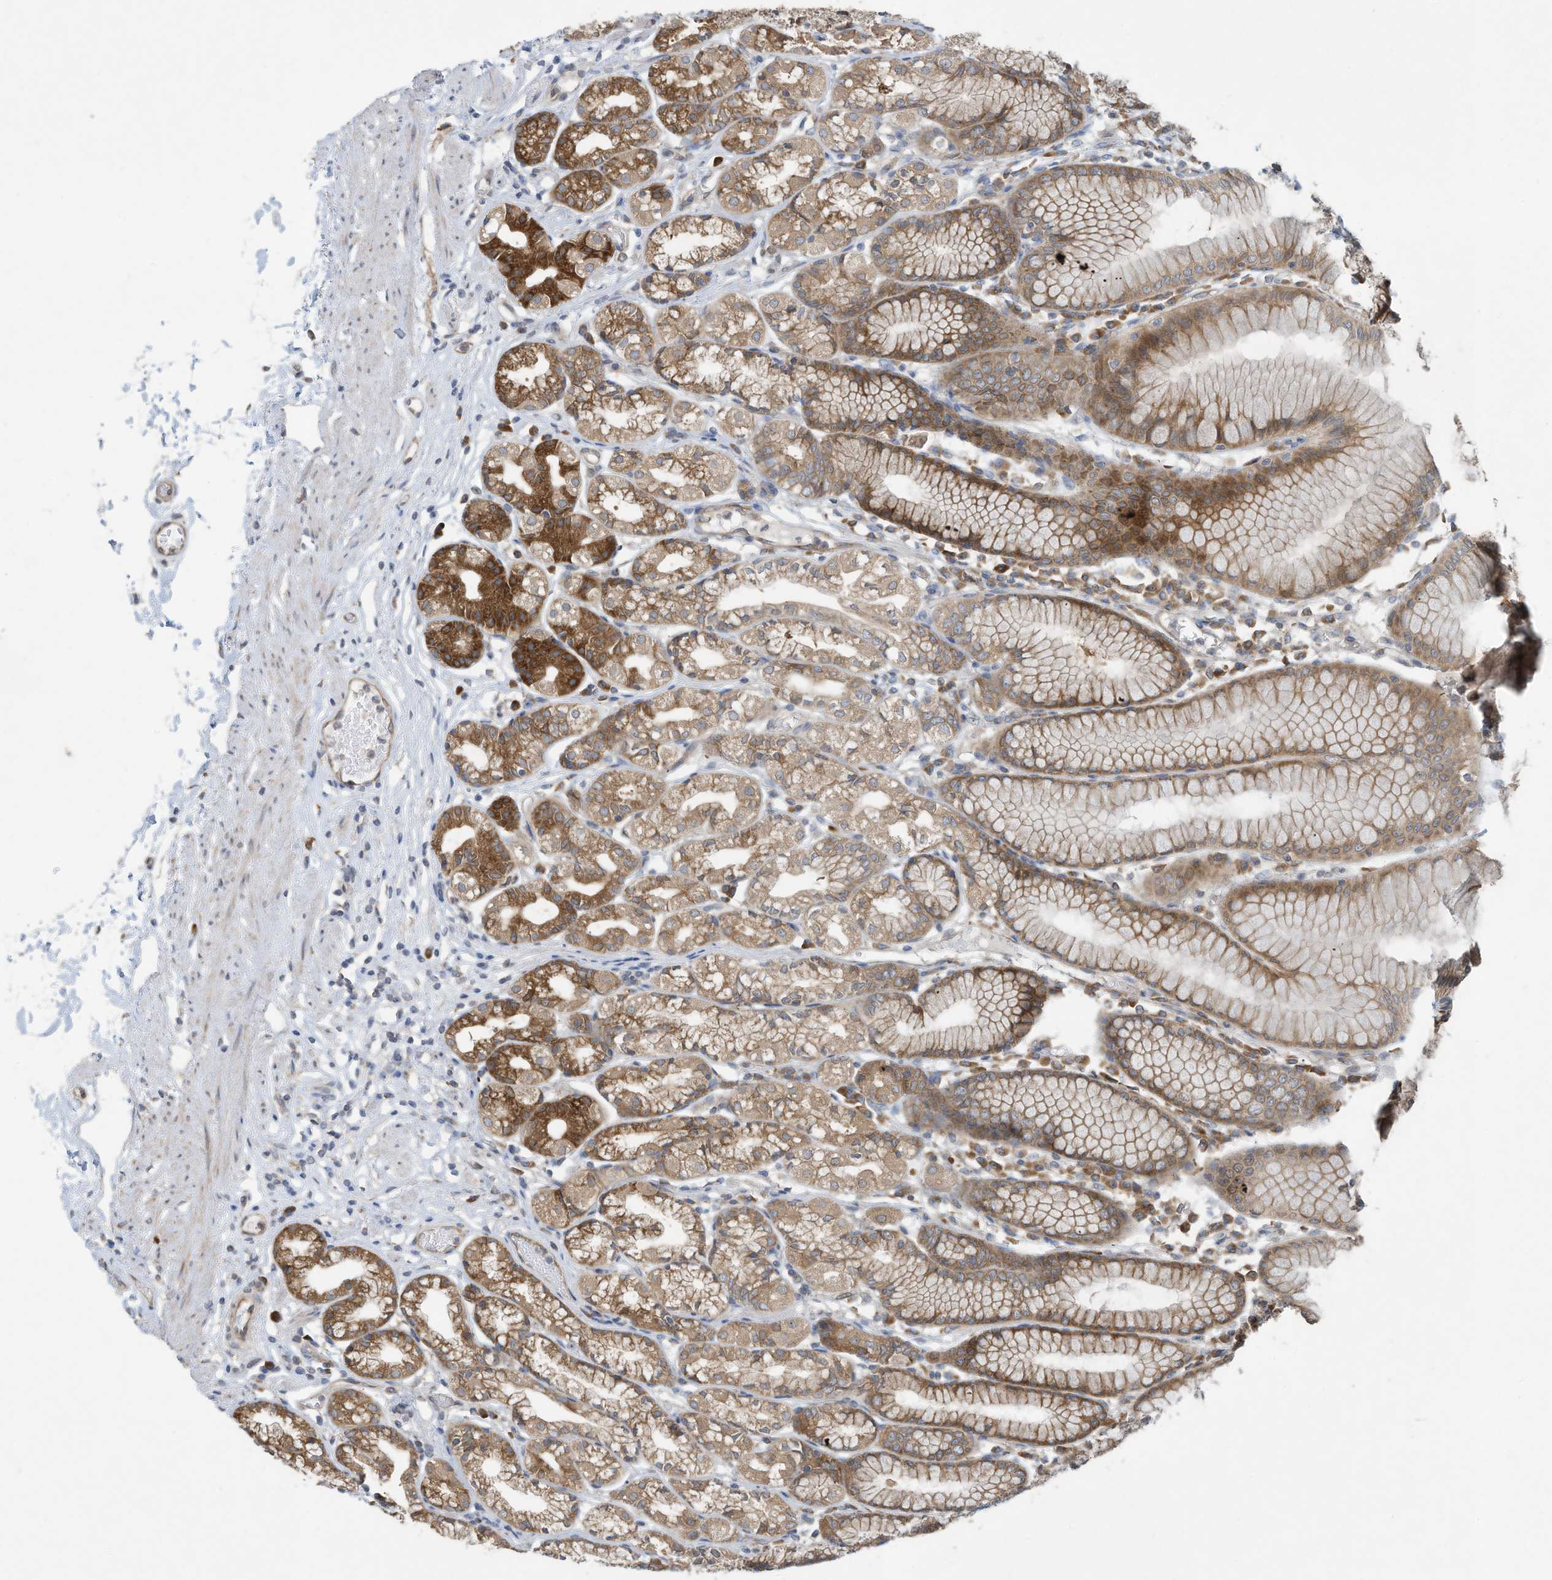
{"staining": {"intensity": "moderate", "quantity": ">75%", "location": "cytoplasmic/membranous"}, "tissue": "stomach", "cell_type": "Glandular cells", "image_type": "normal", "snomed": [{"axis": "morphology", "description": "Normal tissue, NOS"}, {"axis": "topography", "description": "Stomach"}], "caption": "A high-resolution histopathology image shows immunohistochemistry staining of normal stomach, which exhibits moderate cytoplasmic/membranous positivity in approximately >75% of glandular cells. Using DAB (3,3'-diaminobenzidine) (brown) and hematoxylin (blue) stains, captured at high magnification using brightfield microscopy.", "gene": "USE1", "patient": {"sex": "female", "age": 57}}